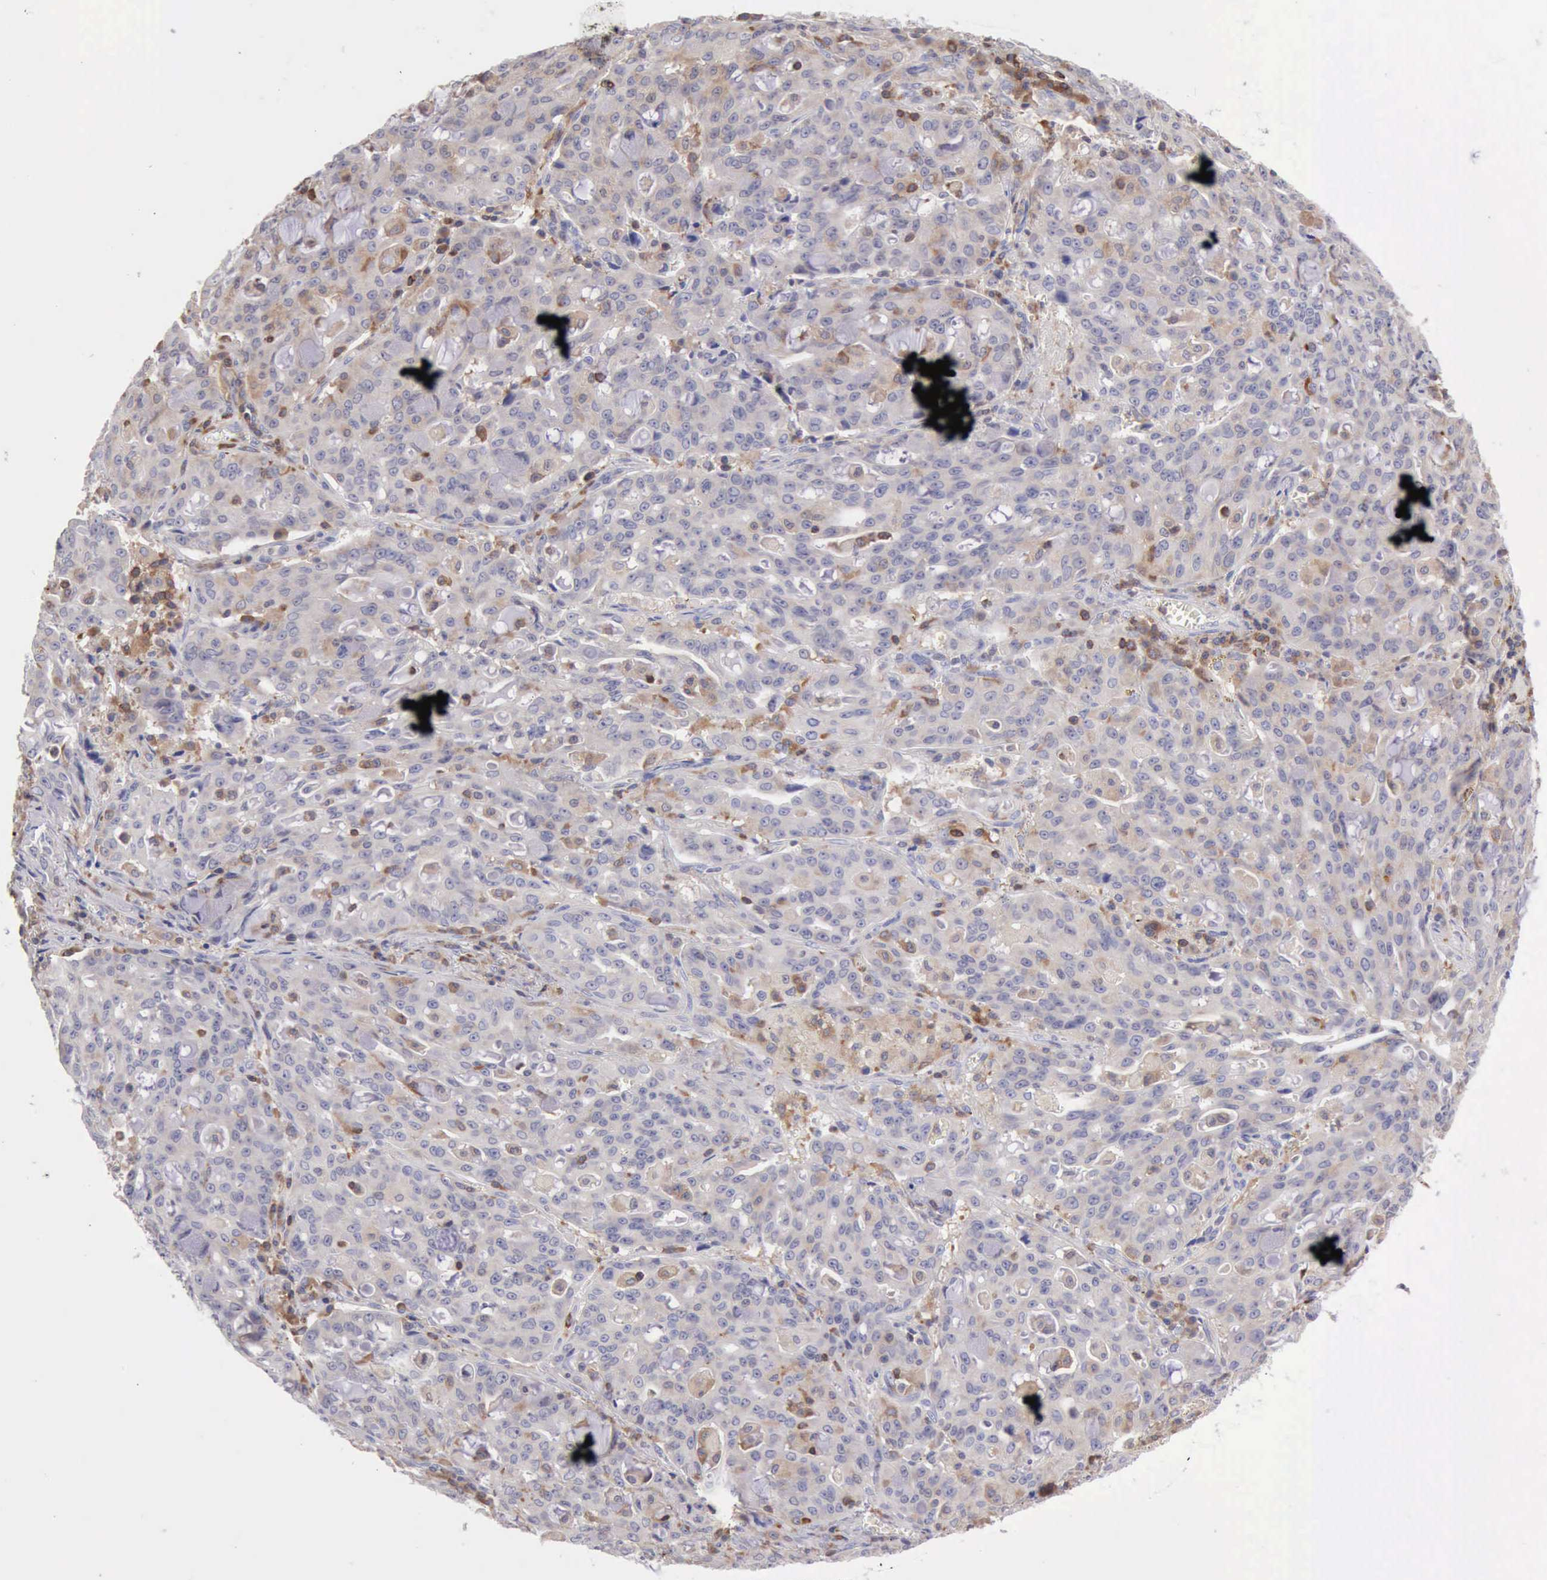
{"staining": {"intensity": "weak", "quantity": "25%-75%", "location": "cytoplasmic/membranous"}, "tissue": "lung cancer", "cell_type": "Tumor cells", "image_type": "cancer", "snomed": [{"axis": "morphology", "description": "Adenocarcinoma, NOS"}, {"axis": "topography", "description": "Lung"}], "caption": "This is an image of immunohistochemistry (IHC) staining of lung adenocarcinoma, which shows weak expression in the cytoplasmic/membranous of tumor cells.", "gene": "SASH3", "patient": {"sex": "female", "age": 44}}